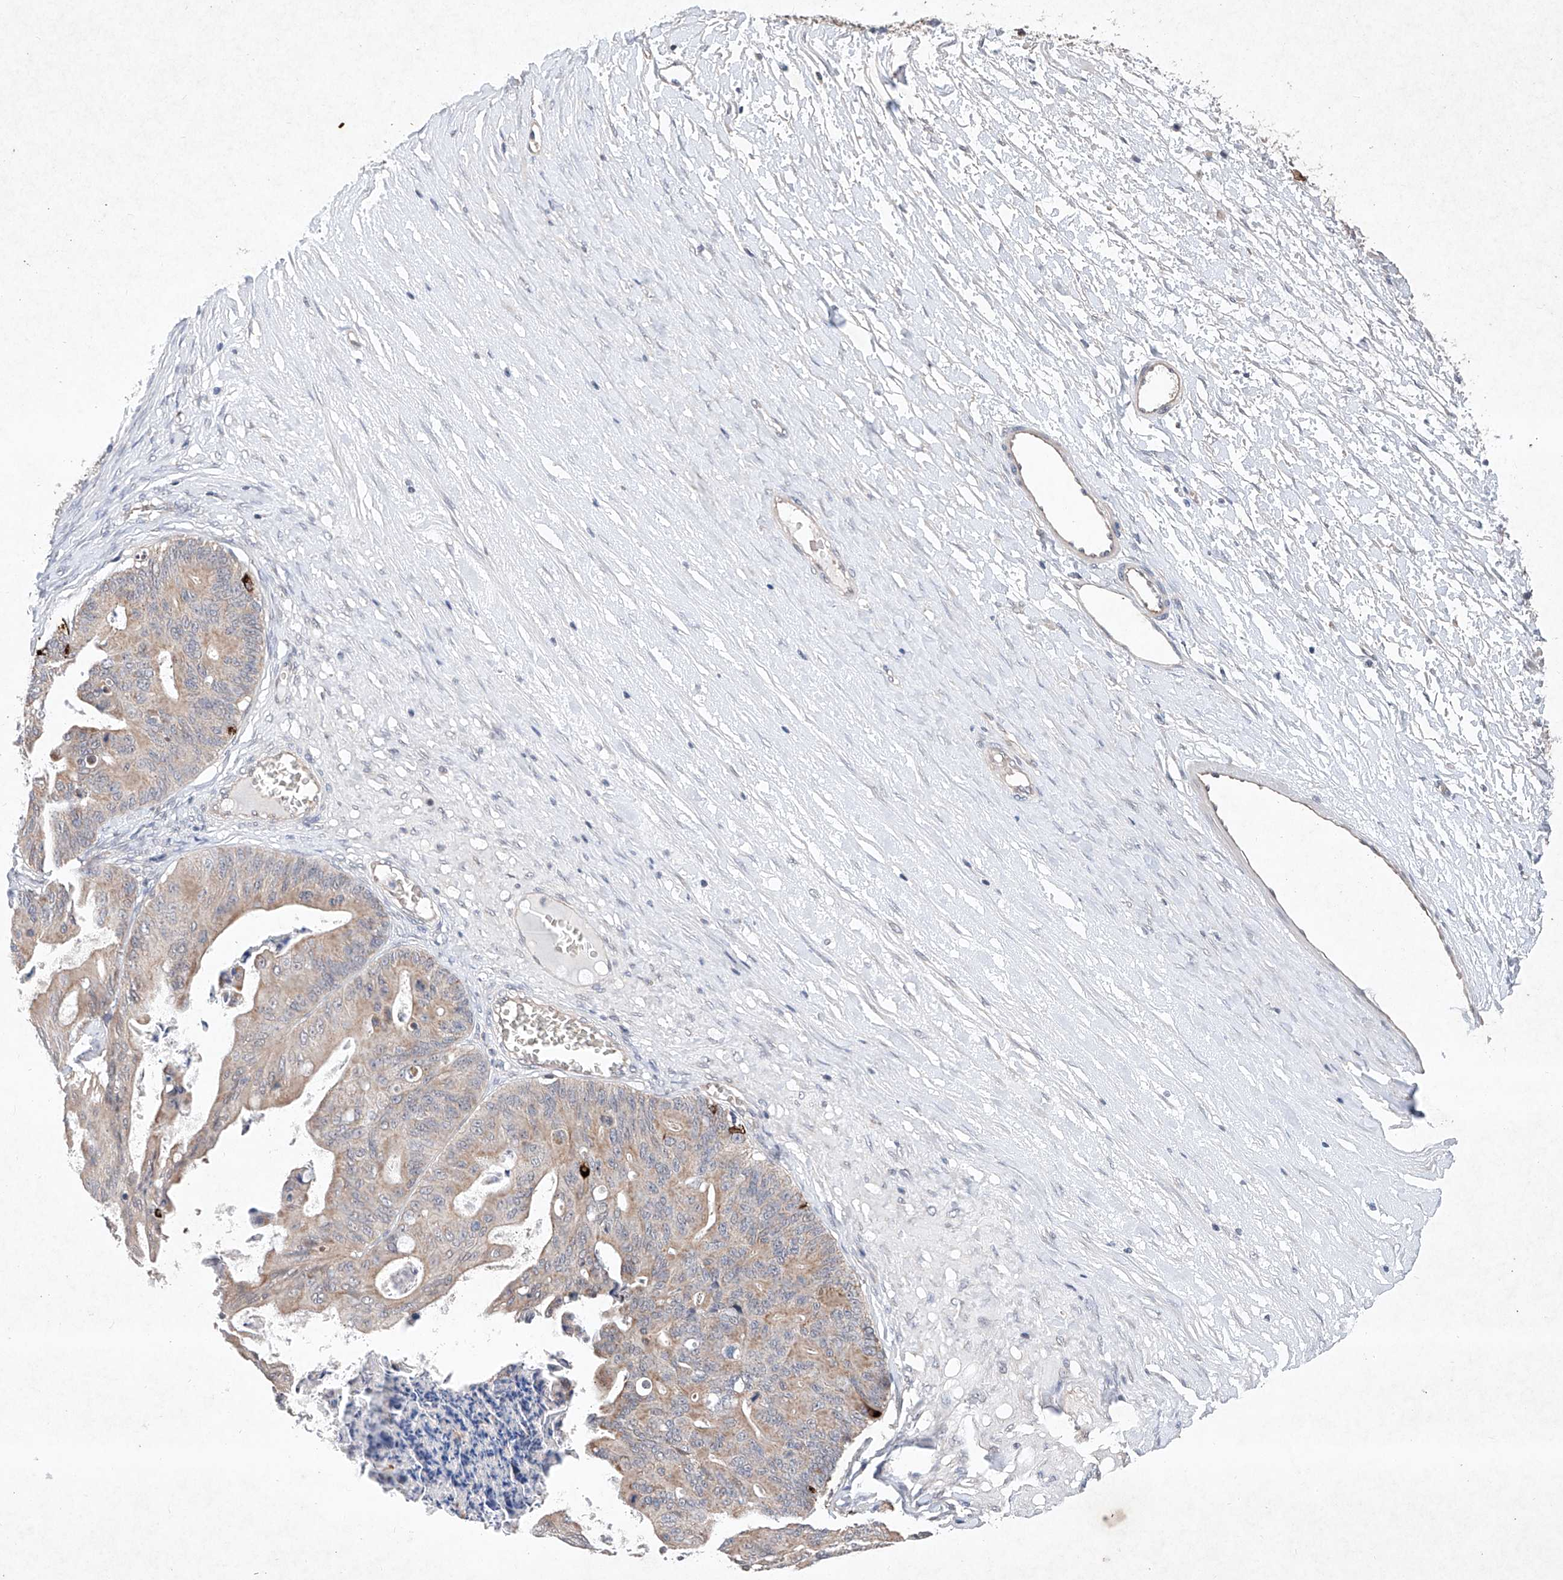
{"staining": {"intensity": "weak", "quantity": ">75%", "location": "cytoplasmic/membranous"}, "tissue": "ovarian cancer", "cell_type": "Tumor cells", "image_type": "cancer", "snomed": [{"axis": "morphology", "description": "Cystadenocarcinoma, mucinous, NOS"}, {"axis": "topography", "description": "Ovary"}], "caption": "Human mucinous cystadenocarcinoma (ovarian) stained with a protein marker exhibits weak staining in tumor cells.", "gene": "FASTK", "patient": {"sex": "female", "age": 37}}